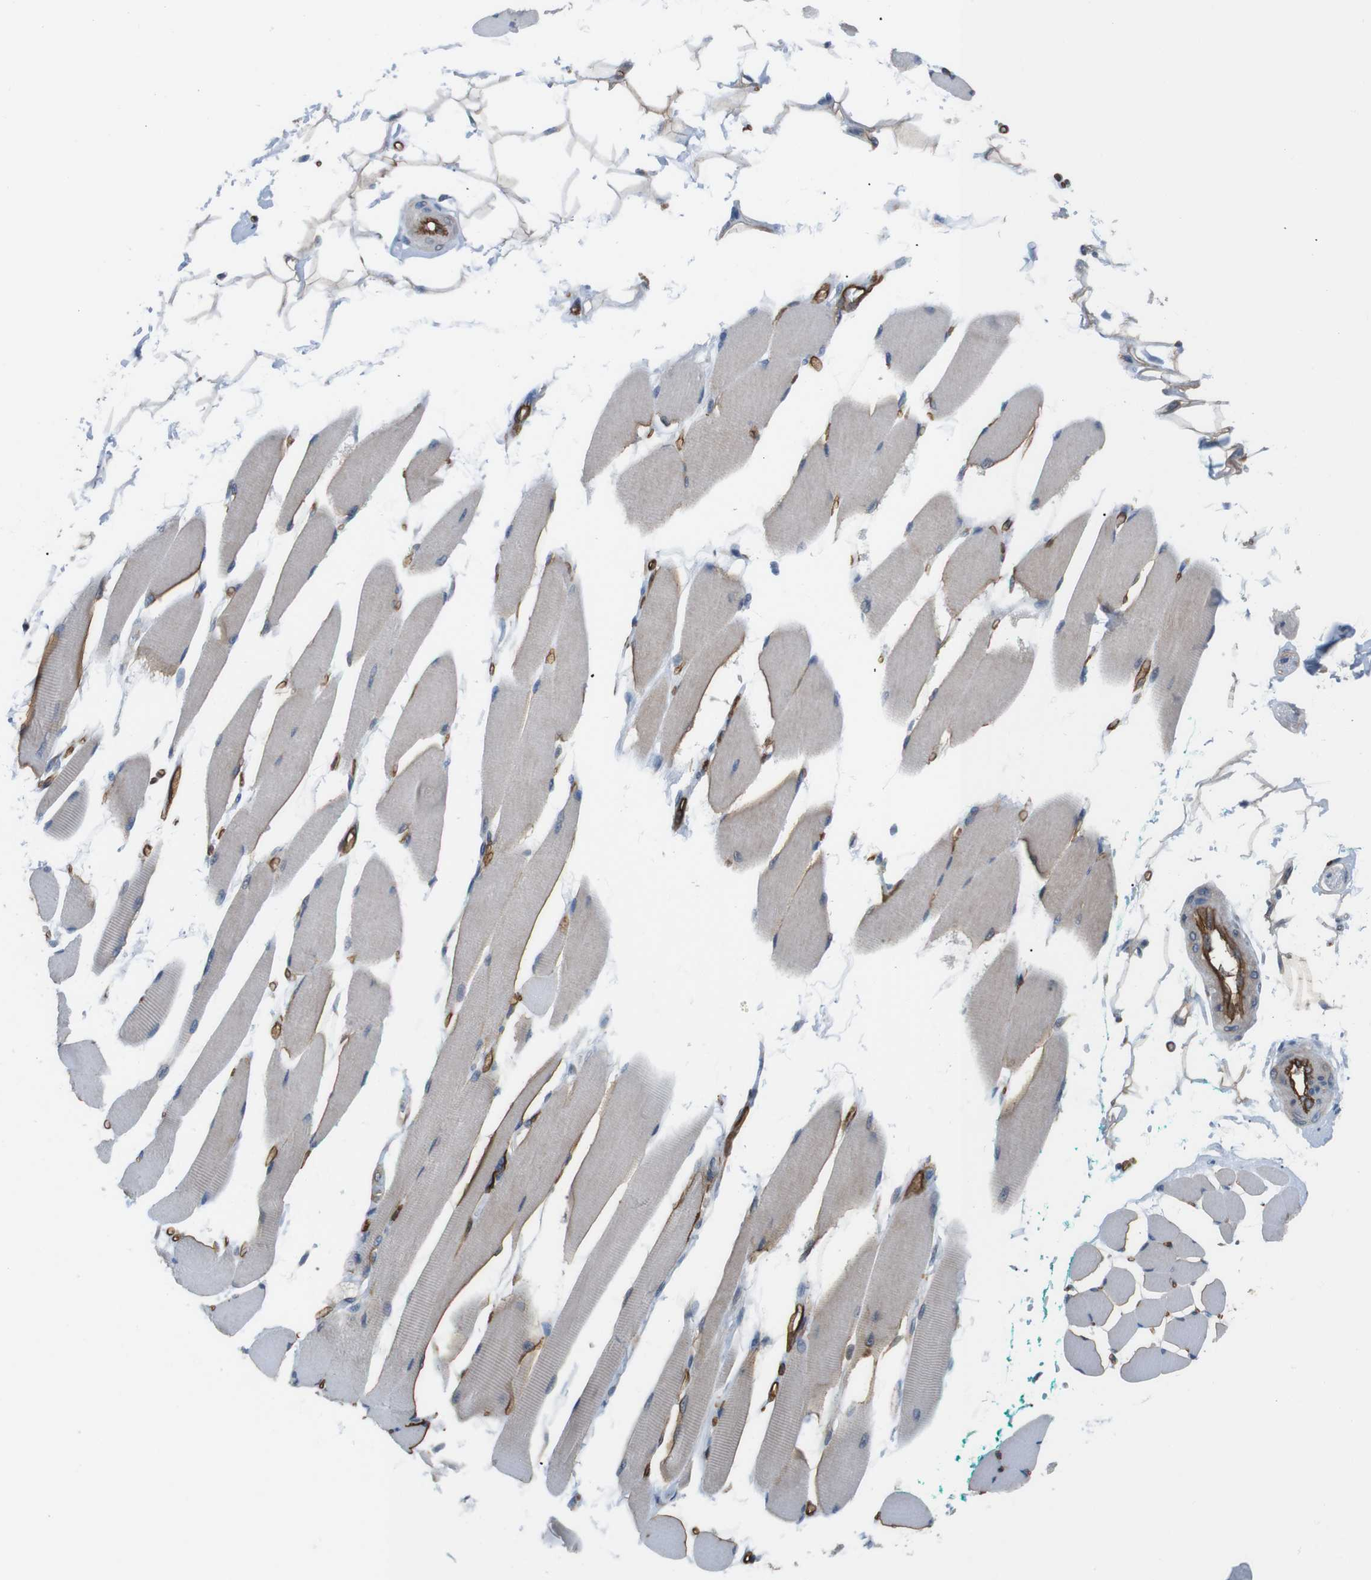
{"staining": {"intensity": "weak", "quantity": ">75%", "location": "cytoplasmic/membranous"}, "tissue": "skeletal muscle", "cell_type": "Myocytes", "image_type": "normal", "snomed": [{"axis": "morphology", "description": "Normal tissue, NOS"}, {"axis": "topography", "description": "Skeletal muscle"}, {"axis": "topography", "description": "Oral tissue"}, {"axis": "topography", "description": "Peripheral nerve tissue"}], "caption": "Unremarkable skeletal muscle shows weak cytoplasmic/membranous expression in approximately >75% of myocytes, visualized by immunohistochemistry.", "gene": "BVES", "patient": {"sex": "female", "age": 84}}